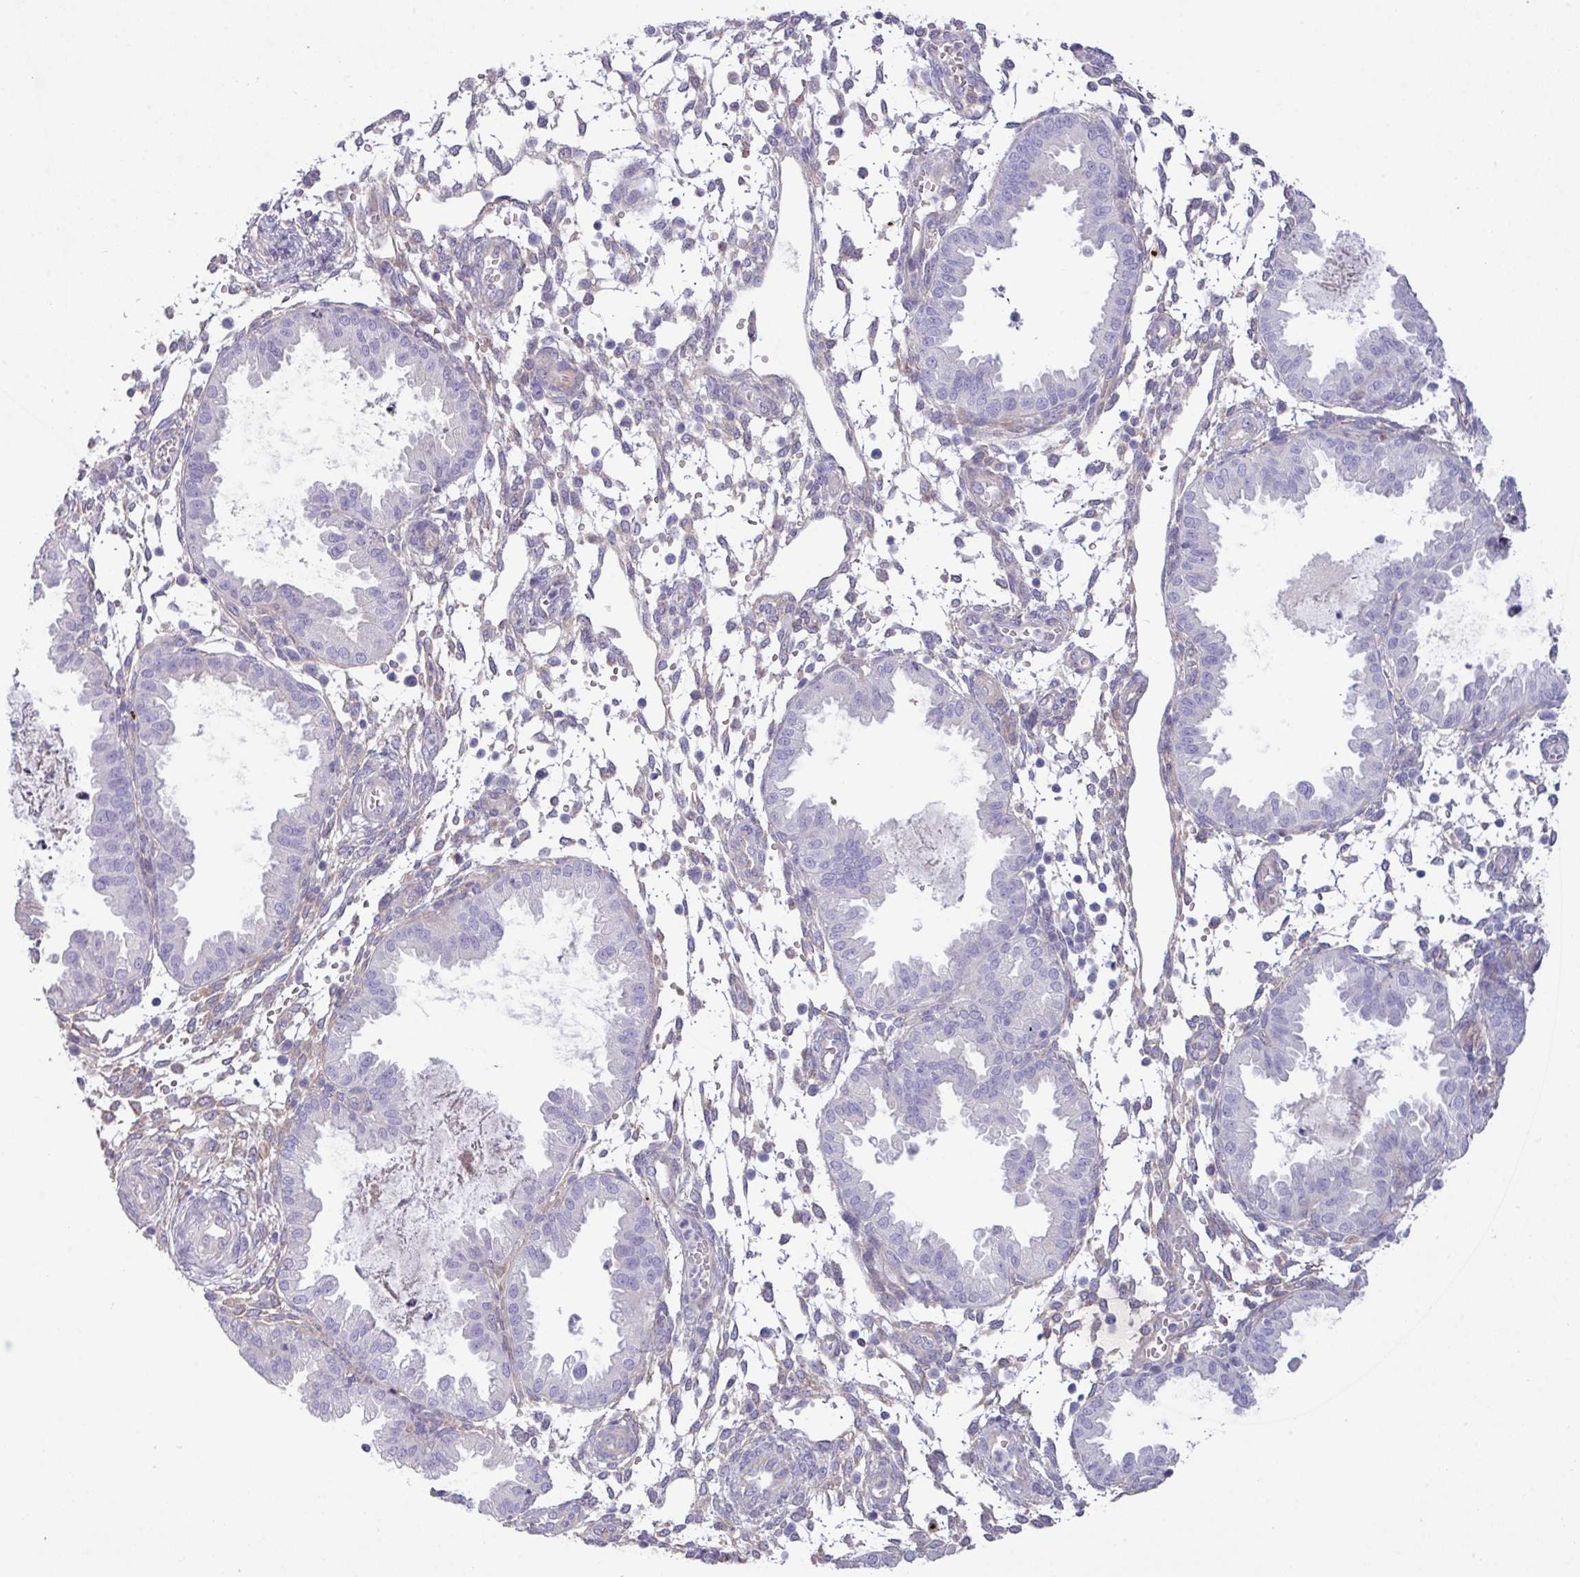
{"staining": {"intensity": "weak", "quantity": "<25%", "location": "cytoplasmic/membranous"}, "tissue": "endometrium", "cell_type": "Cells in endometrial stroma", "image_type": "normal", "snomed": [{"axis": "morphology", "description": "Normal tissue, NOS"}, {"axis": "topography", "description": "Endometrium"}], "caption": "Immunohistochemistry photomicrograph of unremarkable endometrium stained for a protein (brown), which exhibits no staining in cells in endometrial stroma. (DAB immunohistochemistry, high magnification).", "gene": "KIRREL3", "patient": {"sex": "female", "age": 33}}